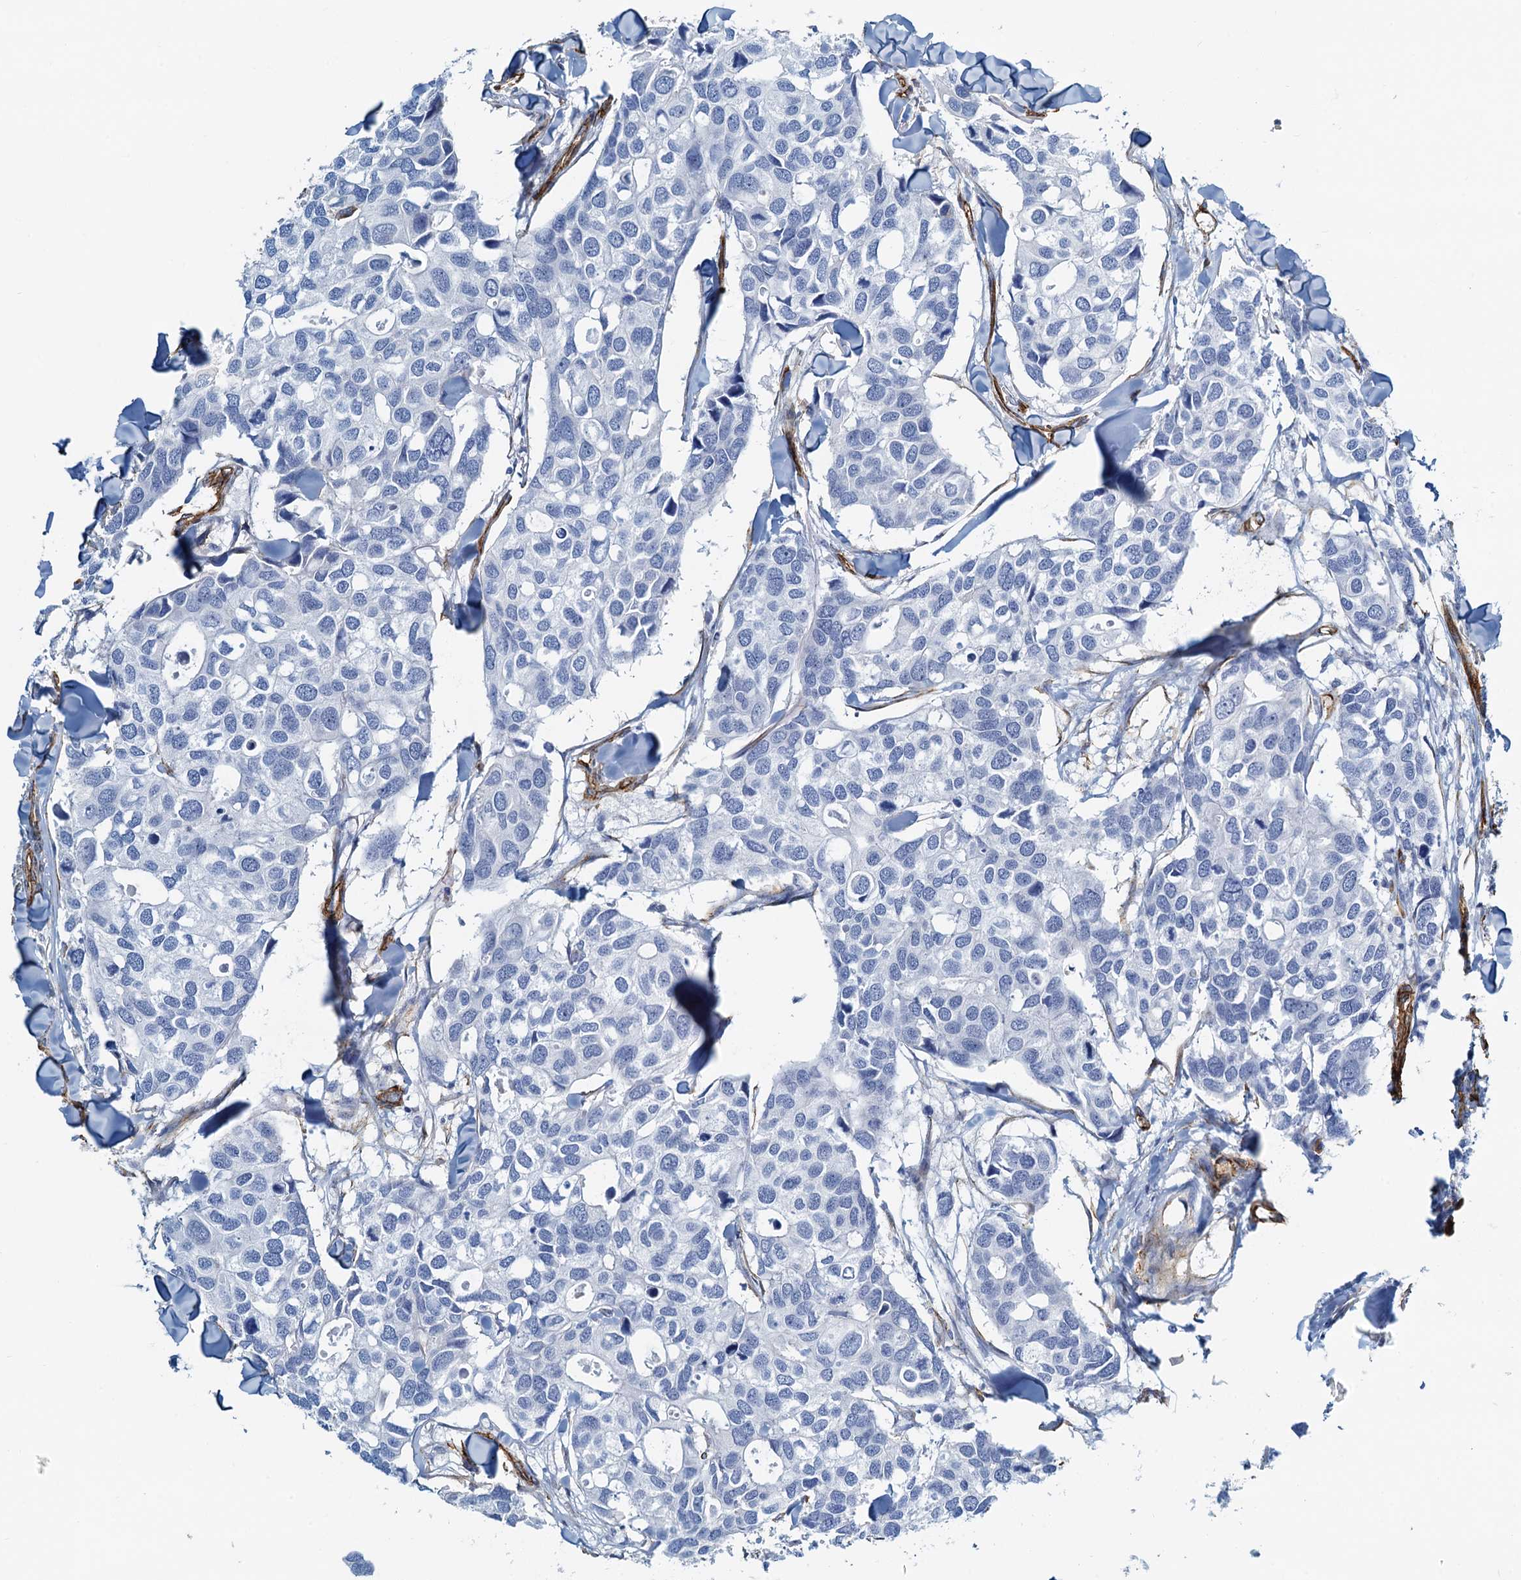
{"staining": {"intensity": "negative", "quantity": "none", "location": "none"}, "tissue": "breast cancer", "cell_type": "Tumor cells", "image_type": "cancer", "snomed": [{"axis": "morphology", "description": "Duct carcinoma"}, {"axis": "topography", "description": "Breast"}], "caption": "IHC photomicrograph of human breast cancer stained for a protein (brown), which reveals no staining in tumor cells.", "gene": "DGKG", "patient": {"sex": "female", "age": 83}}